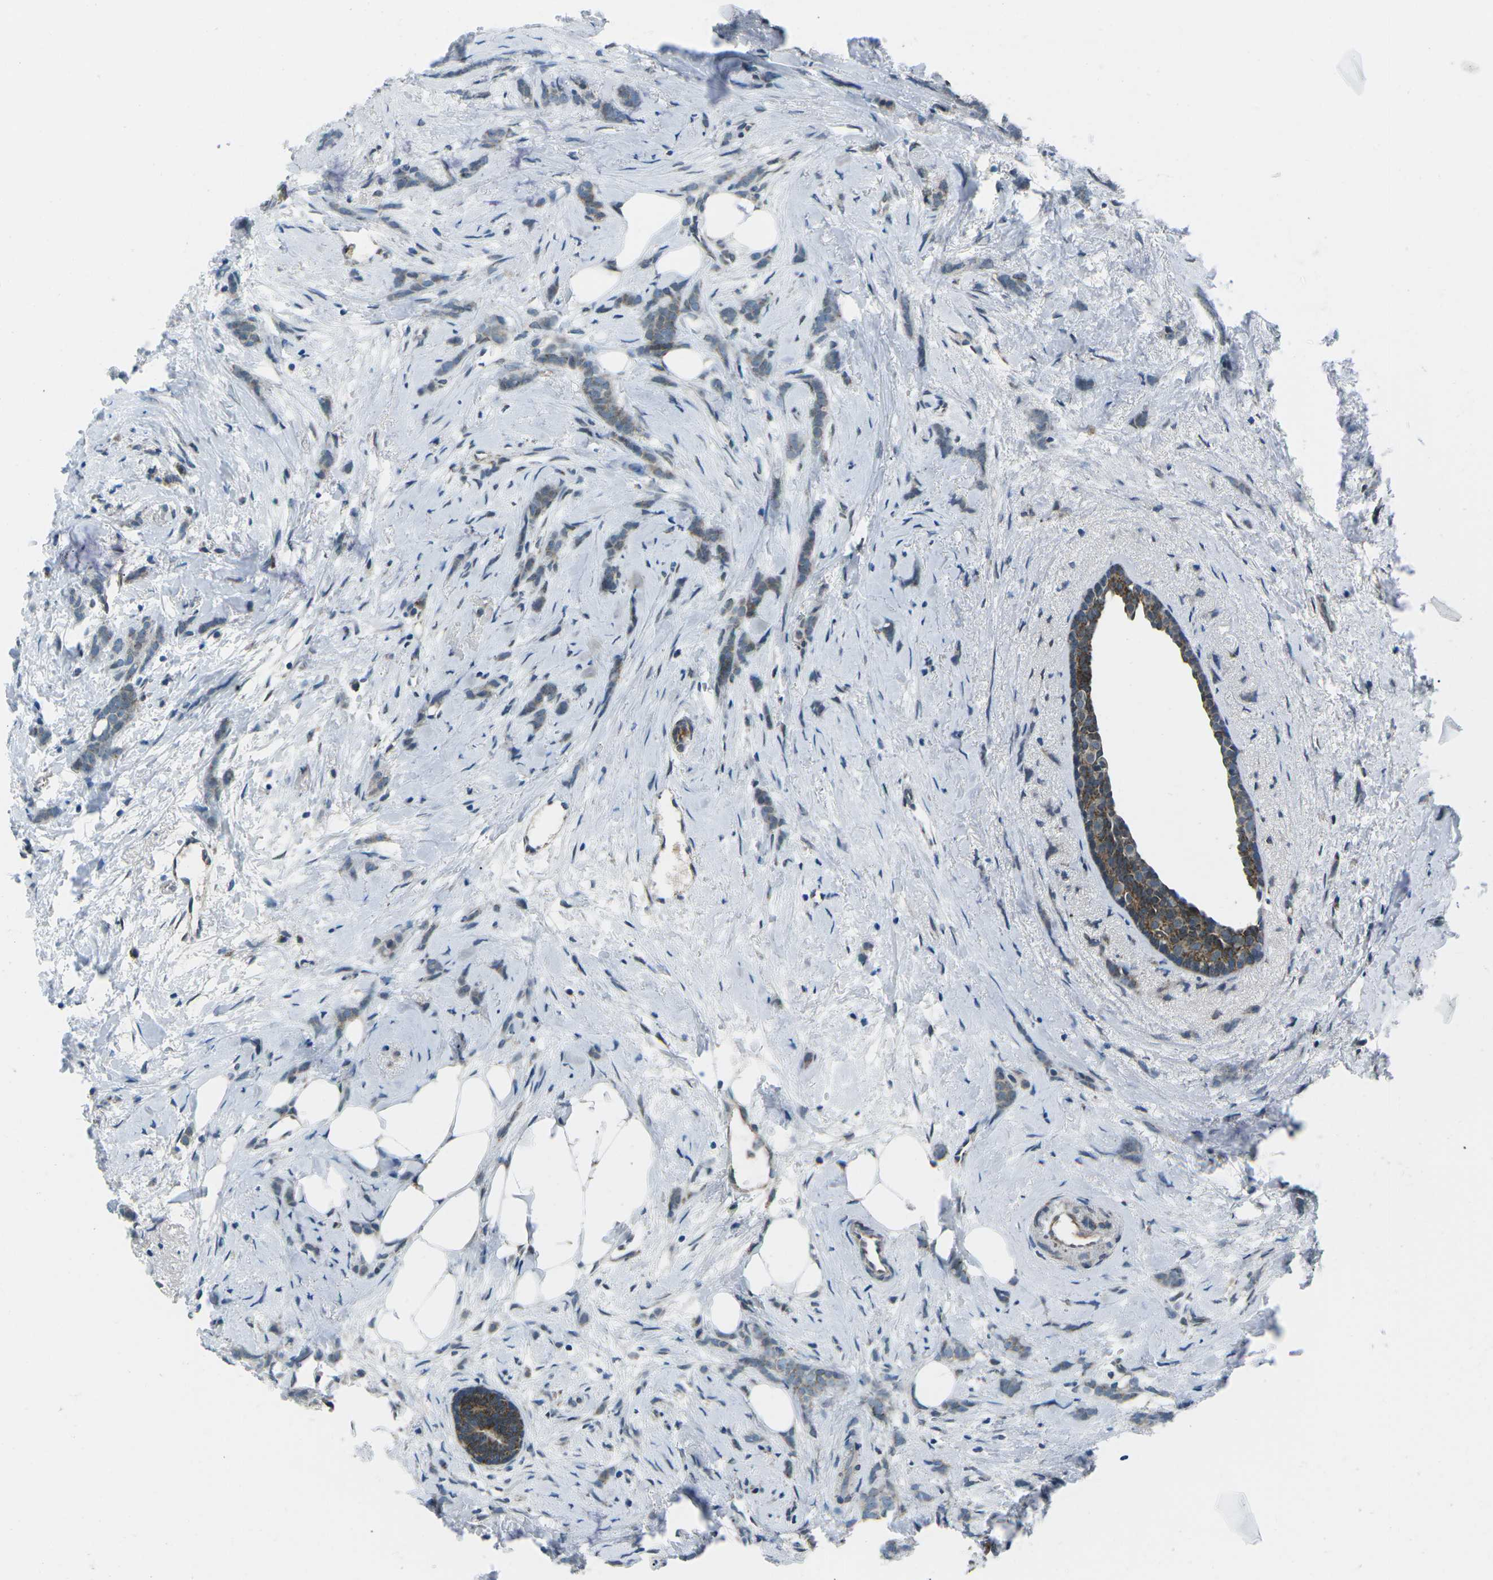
{"staining": {"intensity": "weak", "quantity": "<25%", "location": "cytoplasmic/membranous"}, "tissue": "breast cancer", "cell_type": "Tumor cells", "image_type": "cancer", "snomed": [{"axis": "morphology", "description": "Lobular carcinoma, in situ"}, {"axis": "morphology", "description": "Lobular carcinoma"}, {"axis": "topography", "description": "Breast"}], "caption": "The immunohistochemistry histopathology image has no significant staining in tumor cells of breast cancer tissue.", "gene": "RFESD", "patient": {"sex": "female", "age": 41}}